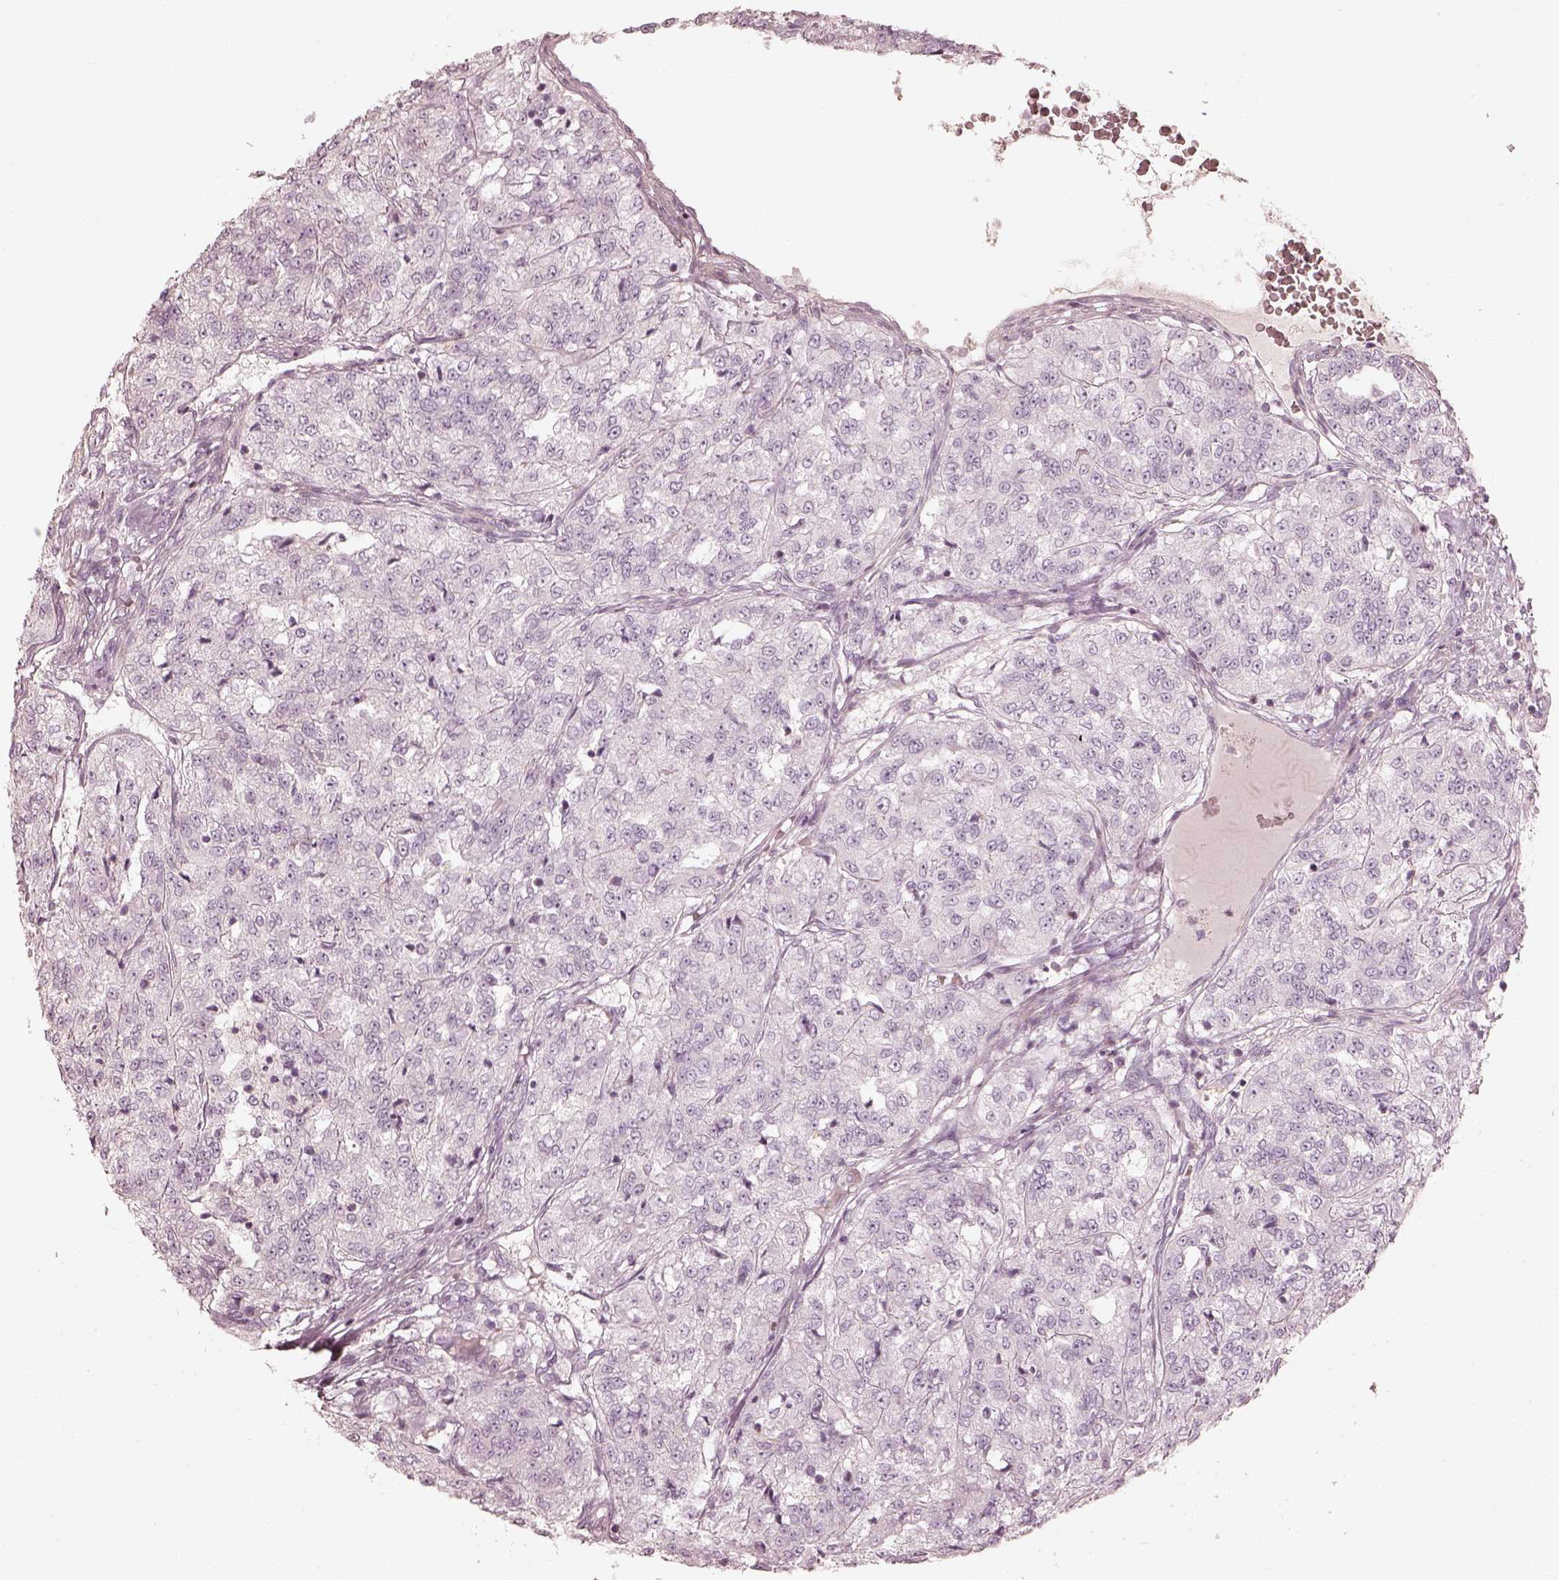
{"staining": {"intensity": "negative", "quantity": "none", "location": "none"}, "tissue": "renal cancer", "cell_type": "Tumor cells", "image_type": "cancer", "snomed": [{"axis": "morphology", "description": "Adenocarcinoma, NOS"}, {"axis": "topography", "description": "Kidney"}], "caption": "A high-resolution histopathology image shows immunohistochemistry (IHC) staining of adenocarcinoma (renal), which demonstrates no significant expression in tumor cells.", "gene": "PRLHR", "patient": {"sex": "female", "age": 63}}